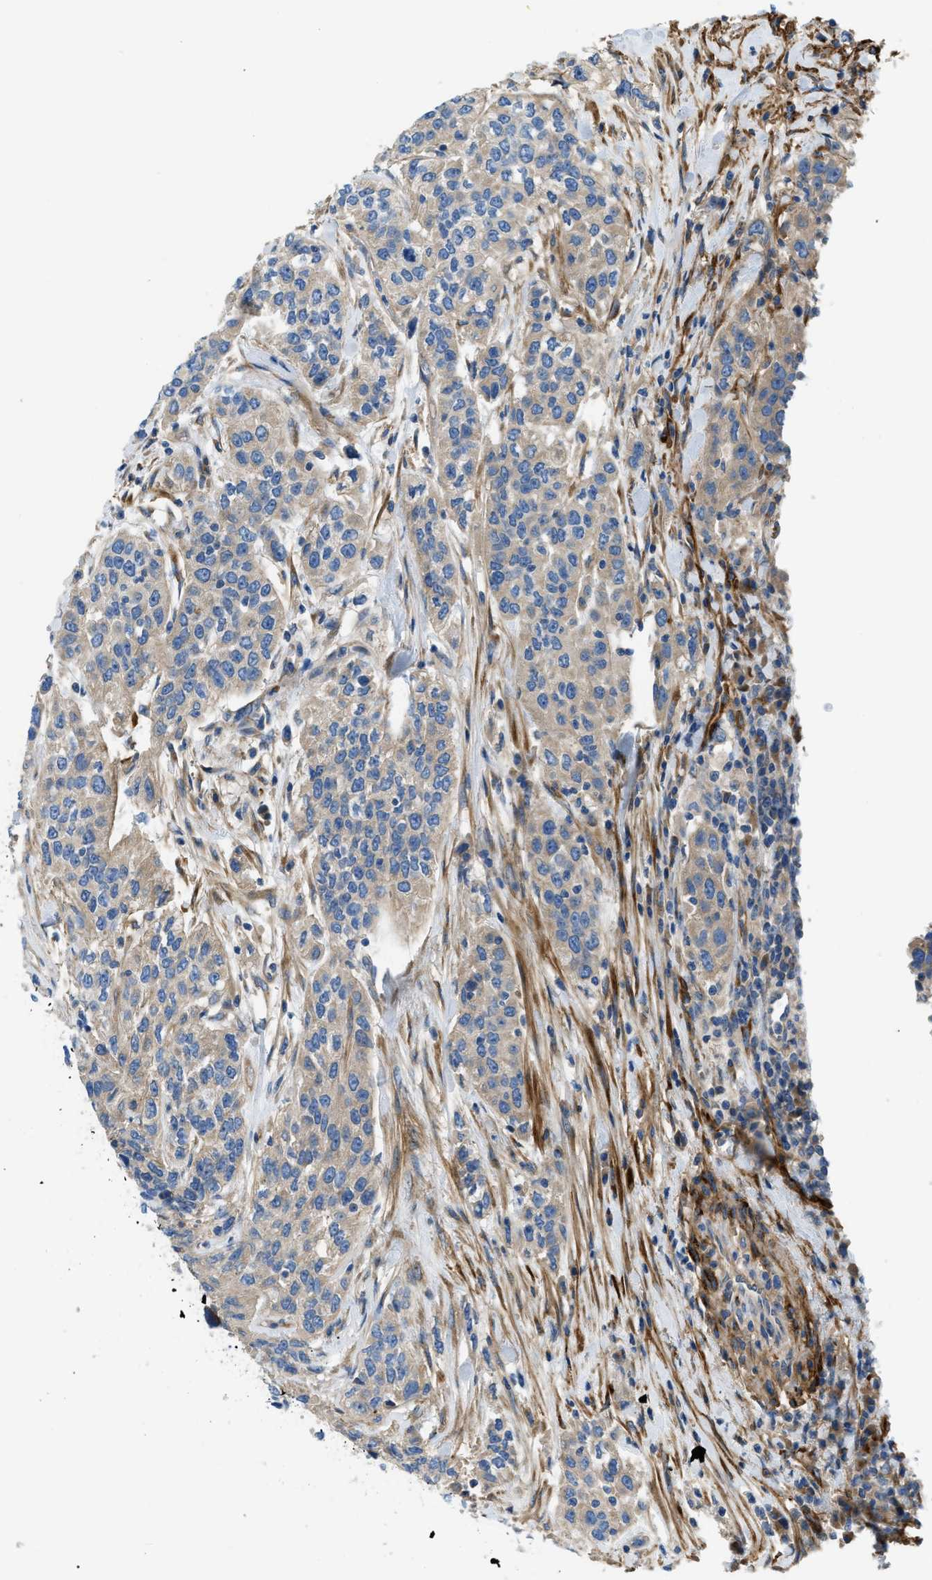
{"staining": {"intensity": "weak", "quantity": "25%-75%", "location": "cytoplasmic/membranous"}, "tissue": "urothelial cancer", "cell_type": "Tumor cells", "image_type": "cancer", "snomed": [{"axis": "morphology", "description": "Urothelial carcinoma, High grade"}, {"axis": "topography", "description": "Urinary bladder"}], "caption": "High-grade urothelial carcinoma stained for a protein (brown) reveals weak cytoplasmic/membranous positive positivity in approximately 25%-75% of tumor cells.", "gene": "COL15A1", "patient": {"sex": "female", "age": 80}}